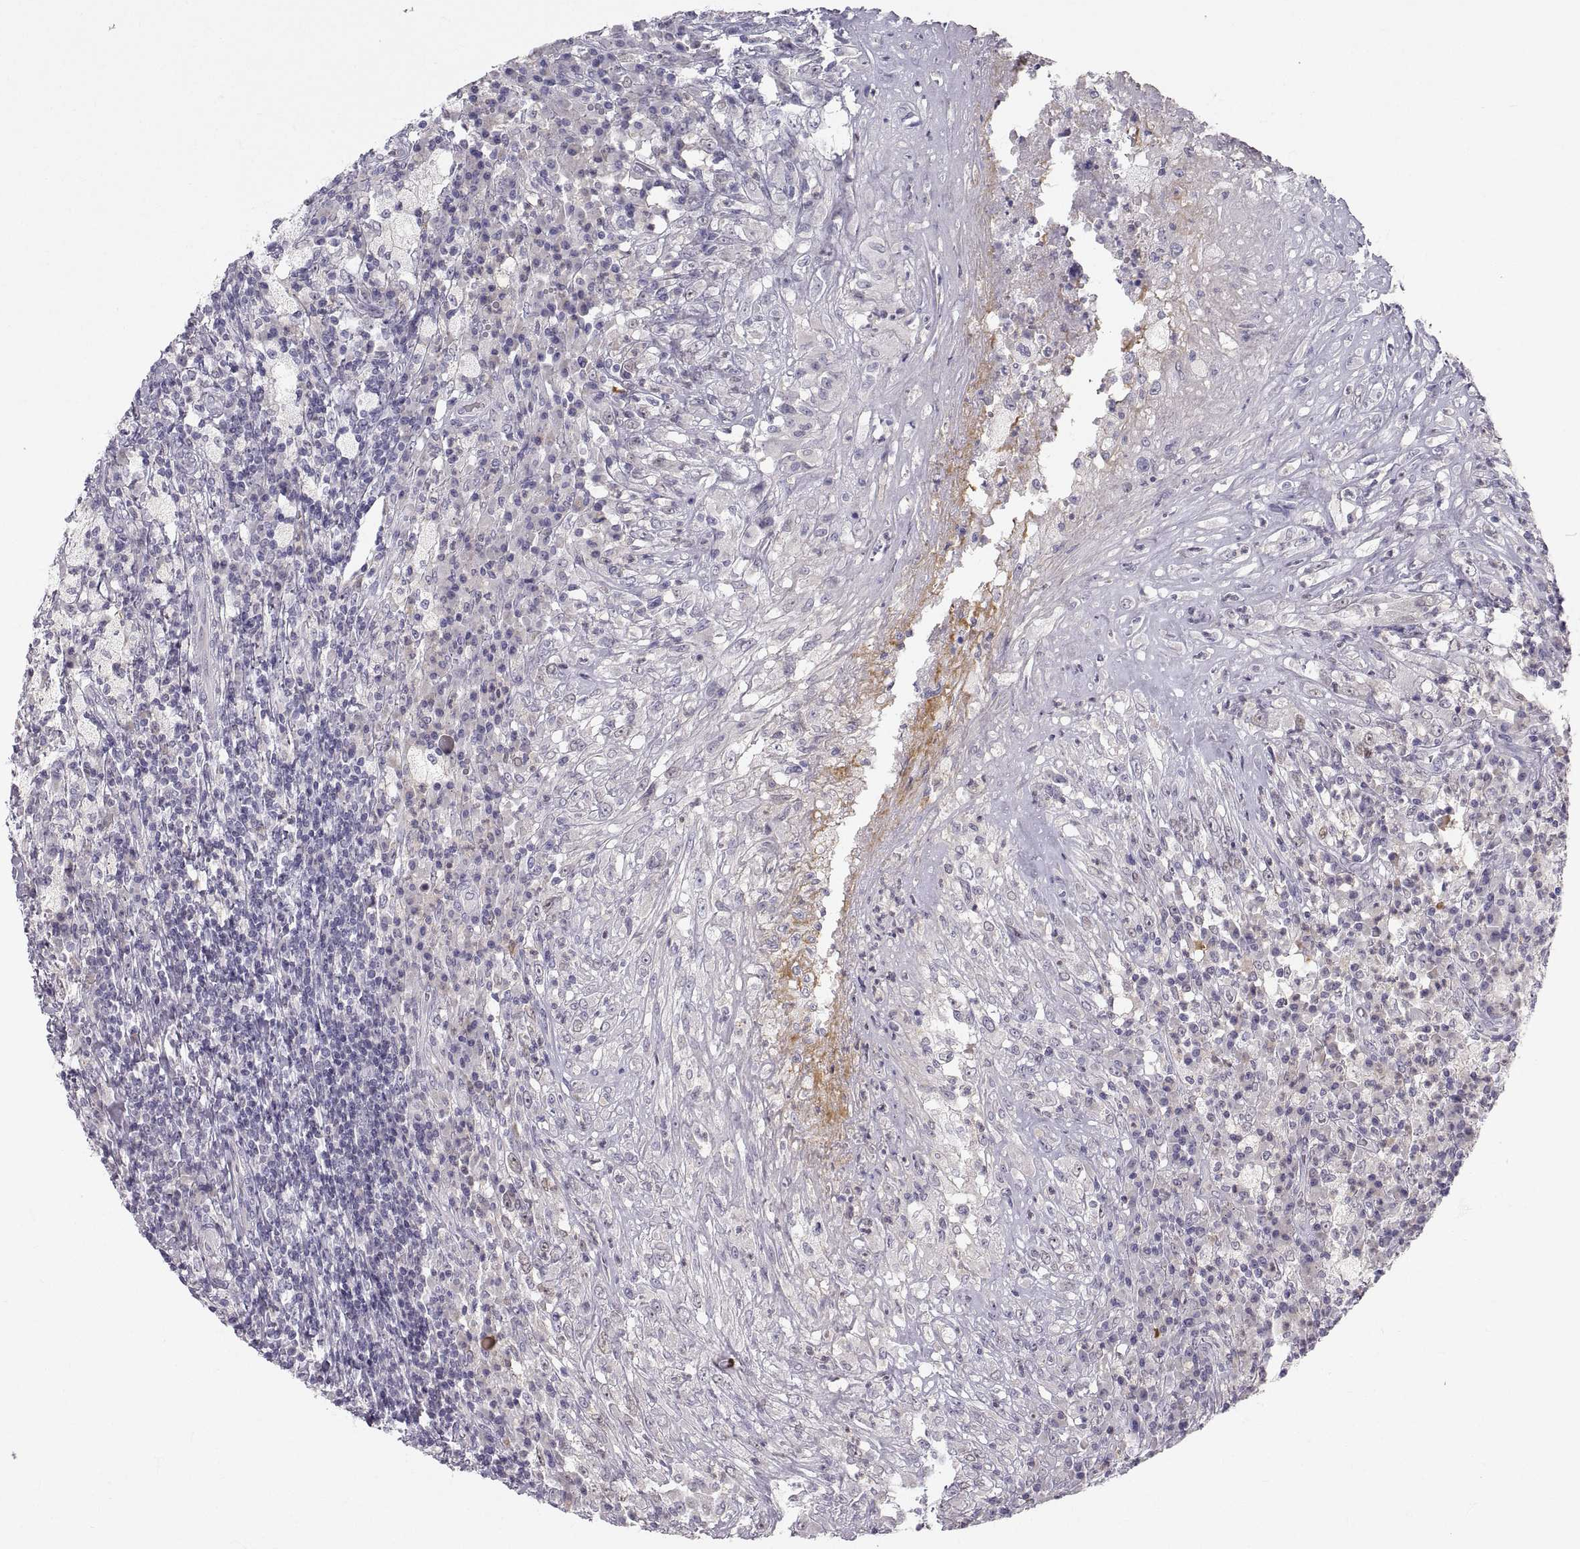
{"staining": {"intensity": "negative", "quantity": "none", "location": "none"}, "tissue": "testis cancer", "cell_type": "Tumor cells", "image_type": "cancer", "snomed": [{"axis": "morphology", "description": "Necrosis, NOS"}, {"axis": "morphology", "description": "Carcinoma, Embryonal, NOS"}, {"axis": "topography", "description": "Testis"}], "caption": "This is a image of IHC staining of testis cancer (embryonal carcinoma), which shows no expression in tumor cells. (DAB immunohistochemistry (IHC) with hematoxylin counter stain).", "gene": "ZNF185", "patient": {"sex": "male", "age": 19}}